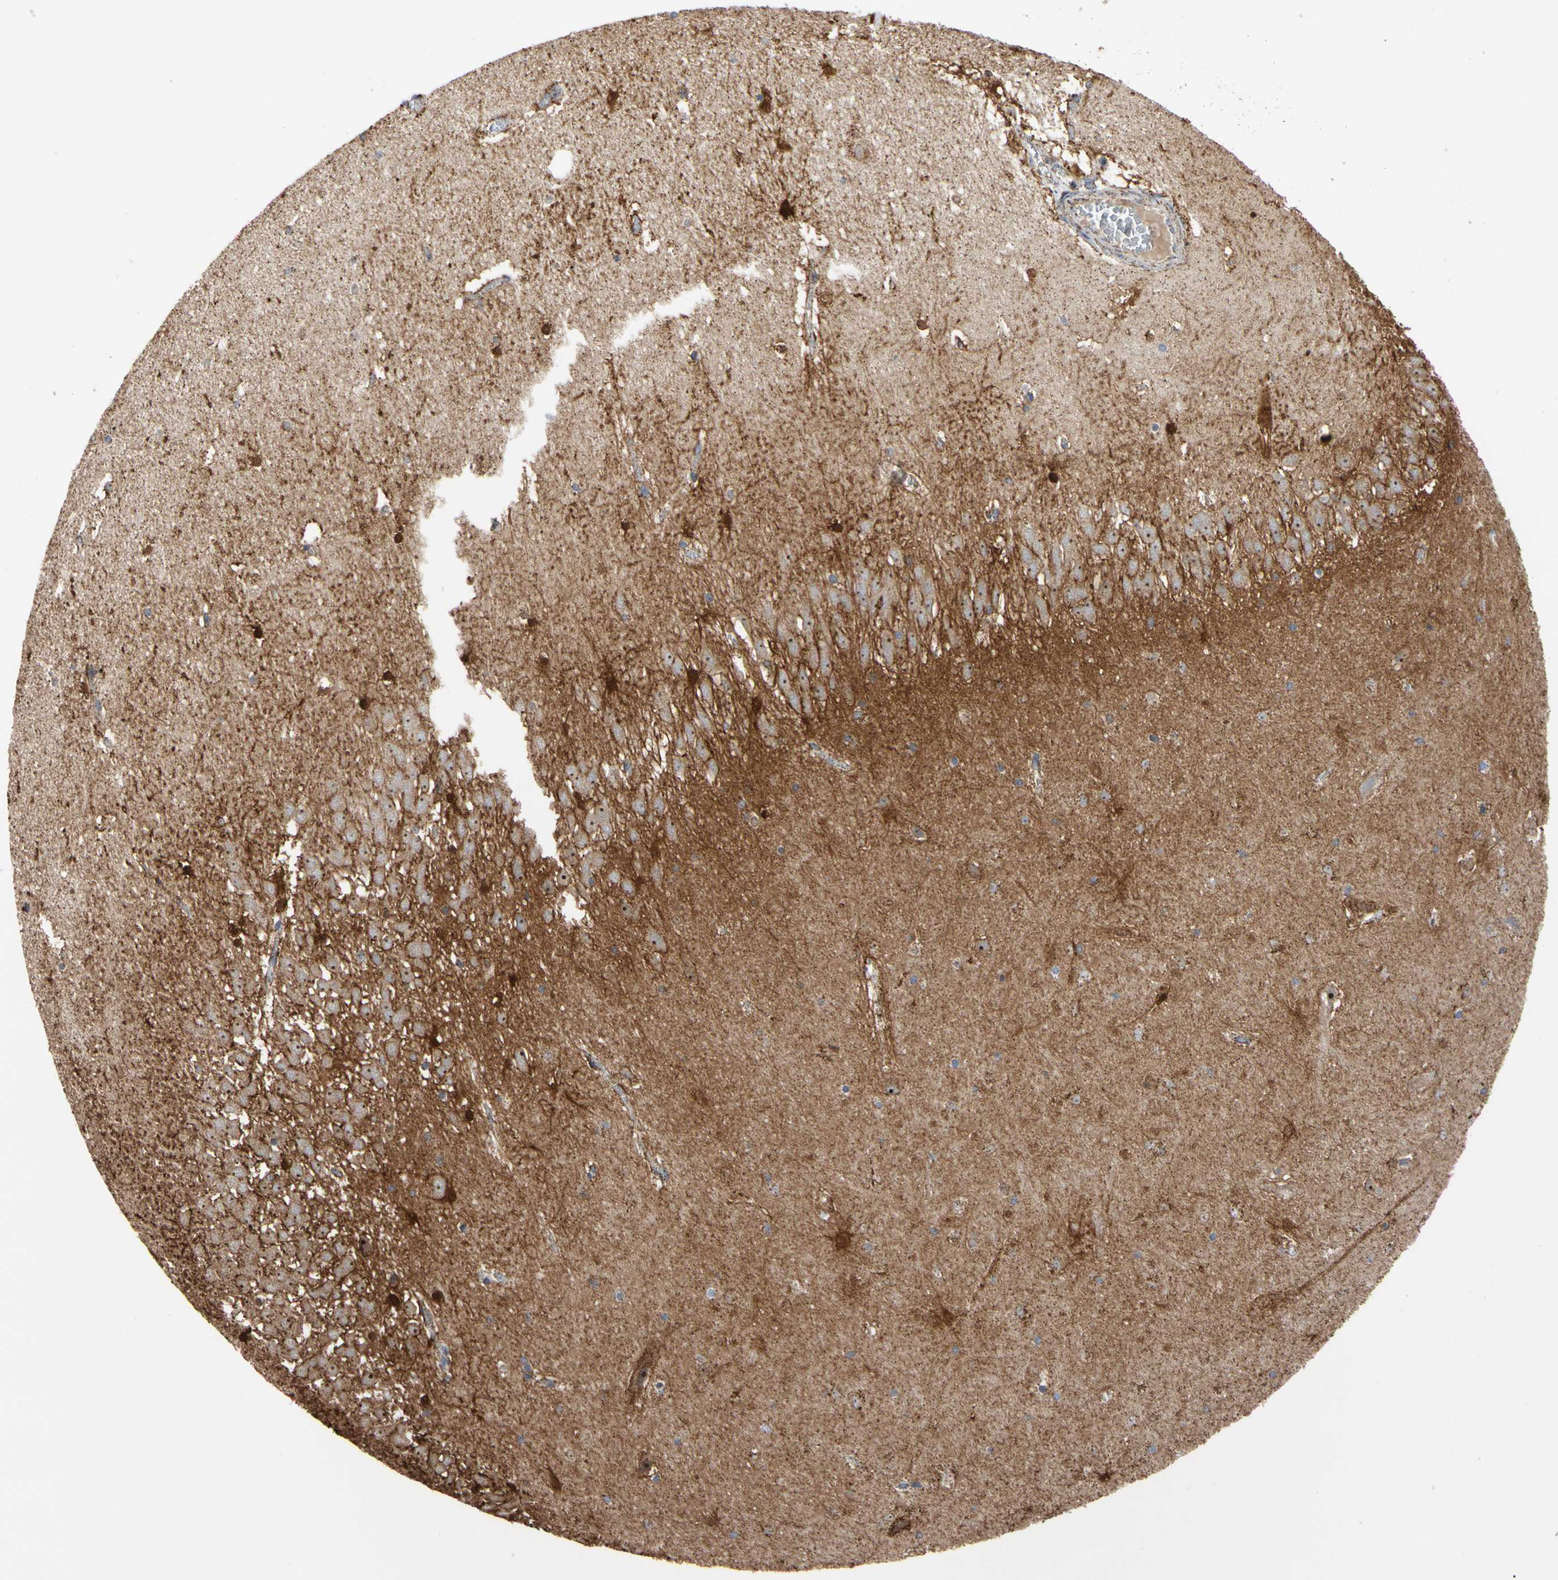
{"staining": {"intensity": "moderate", "quantity": "25%-75%", "location": "cytoplasmic/membranous"}, "tissue": "hippocampus", "cell_type": "Glial cells", "image_type": "normal", "snomed": [{"axis": "morphology", "description": "Normal tissue, NOS"}, {"axis": "topography", "description": "Hippocampus"}], "caption": "IHC photomicrograph of benign human hippocampus stained for a protein (brown), which shows medium levels of moderate cytoplasmic/membranous staining in approximately 25%-75% of glial cells.", "gene": "FAM110B", "patient": {"sex": "male", "age": 45}}